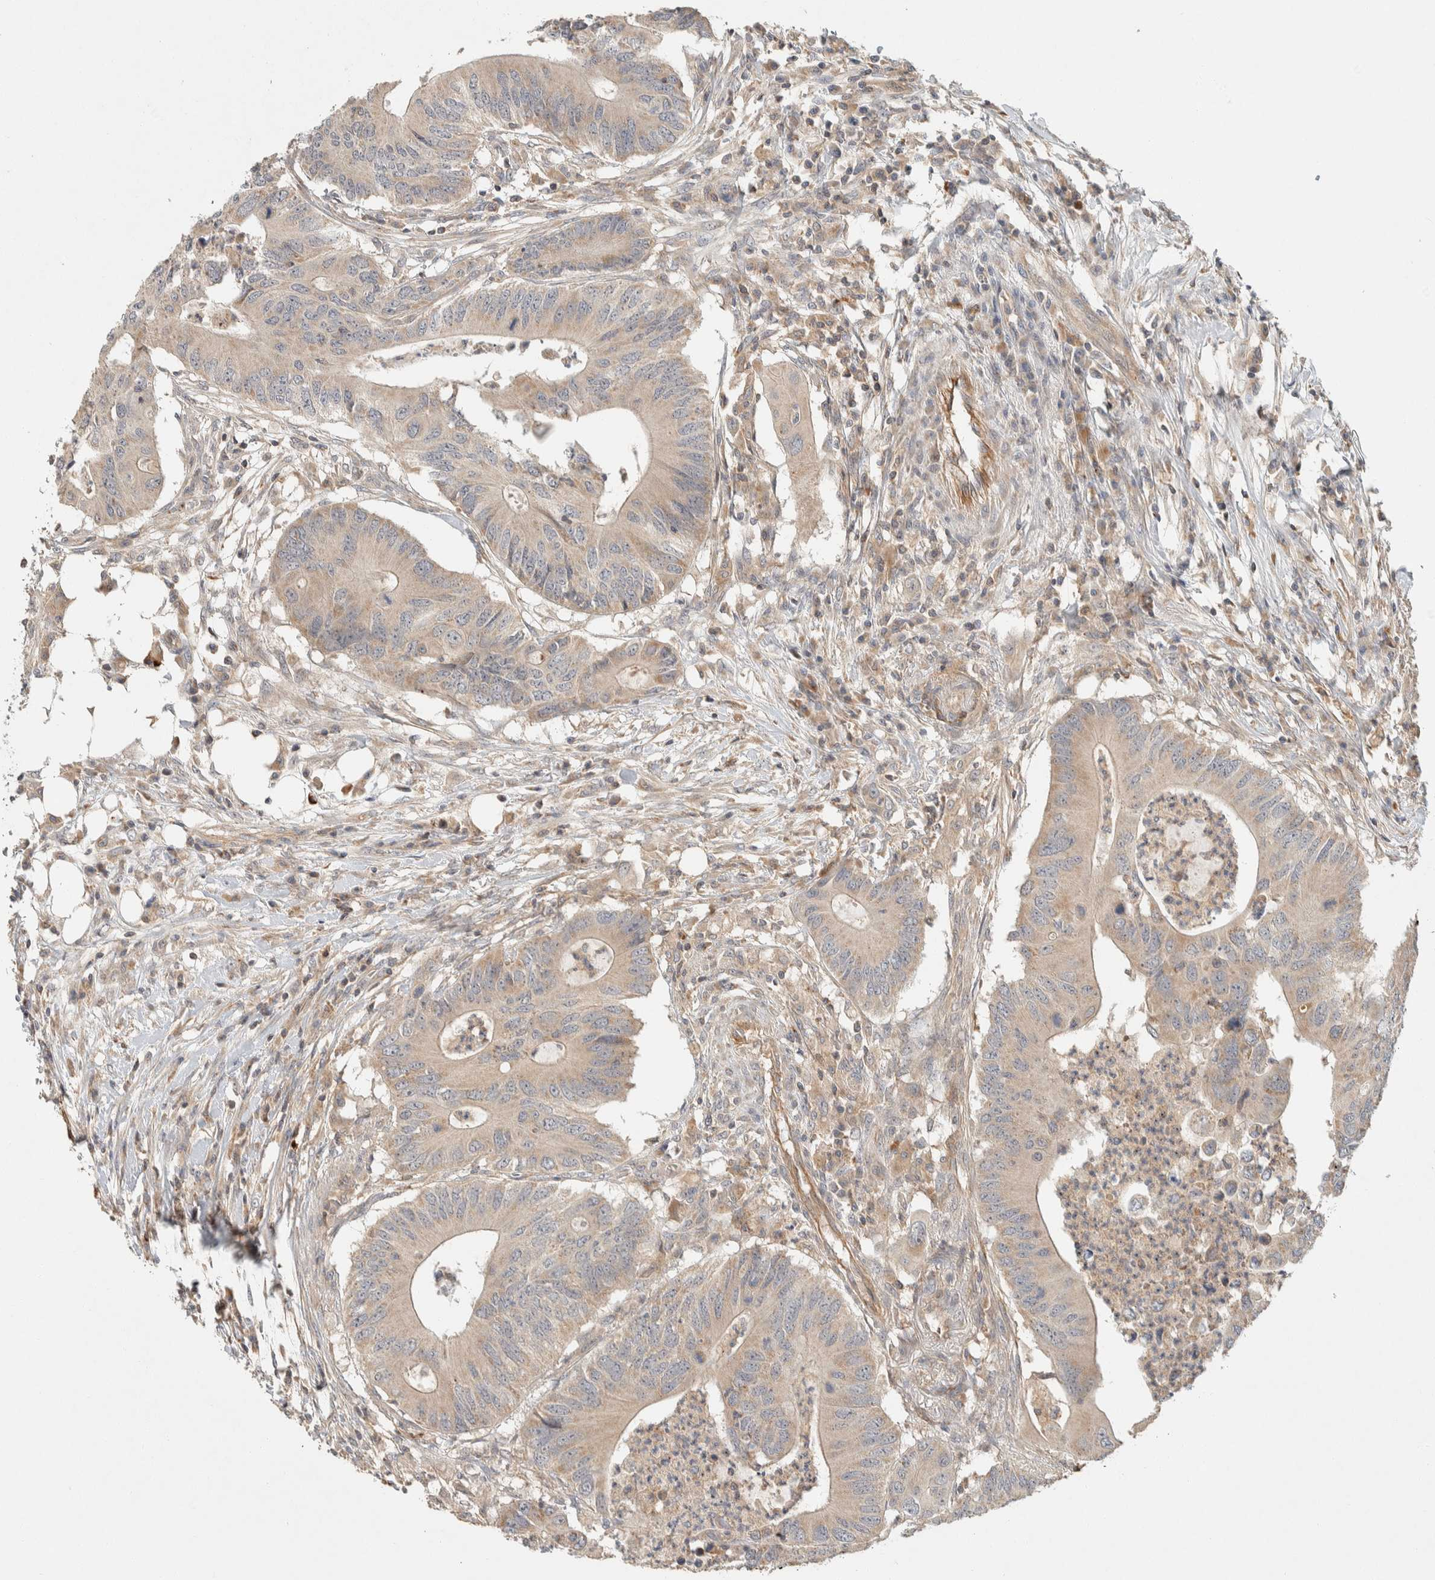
{"staining": {"intensity": "weak", "quantity": ">75%", "location": "cytoplasmic/membranous"}, "tissue": "colorectal cancer", "cell_type": "Tumor cells", "image_type": "cancer", "snomed": [{"axis": "morphology", "description": "Adenocarcinoma, NOS"}, {"axis": "topography", "description": "Colon"}], "caption": "Protein analysis of colorectal adenocarcinoma tissue displays weak cytoplasmic/membranous staining in approximately >75% of tumor cells. The staining was performed using DAB (3,3'-diaminobenzidine), with brown indicating positive protein expression. Nuclei are stained blue with hematoxylin.", "gene": "KIF9", "patient": {"sex": "male", "age": 71}}